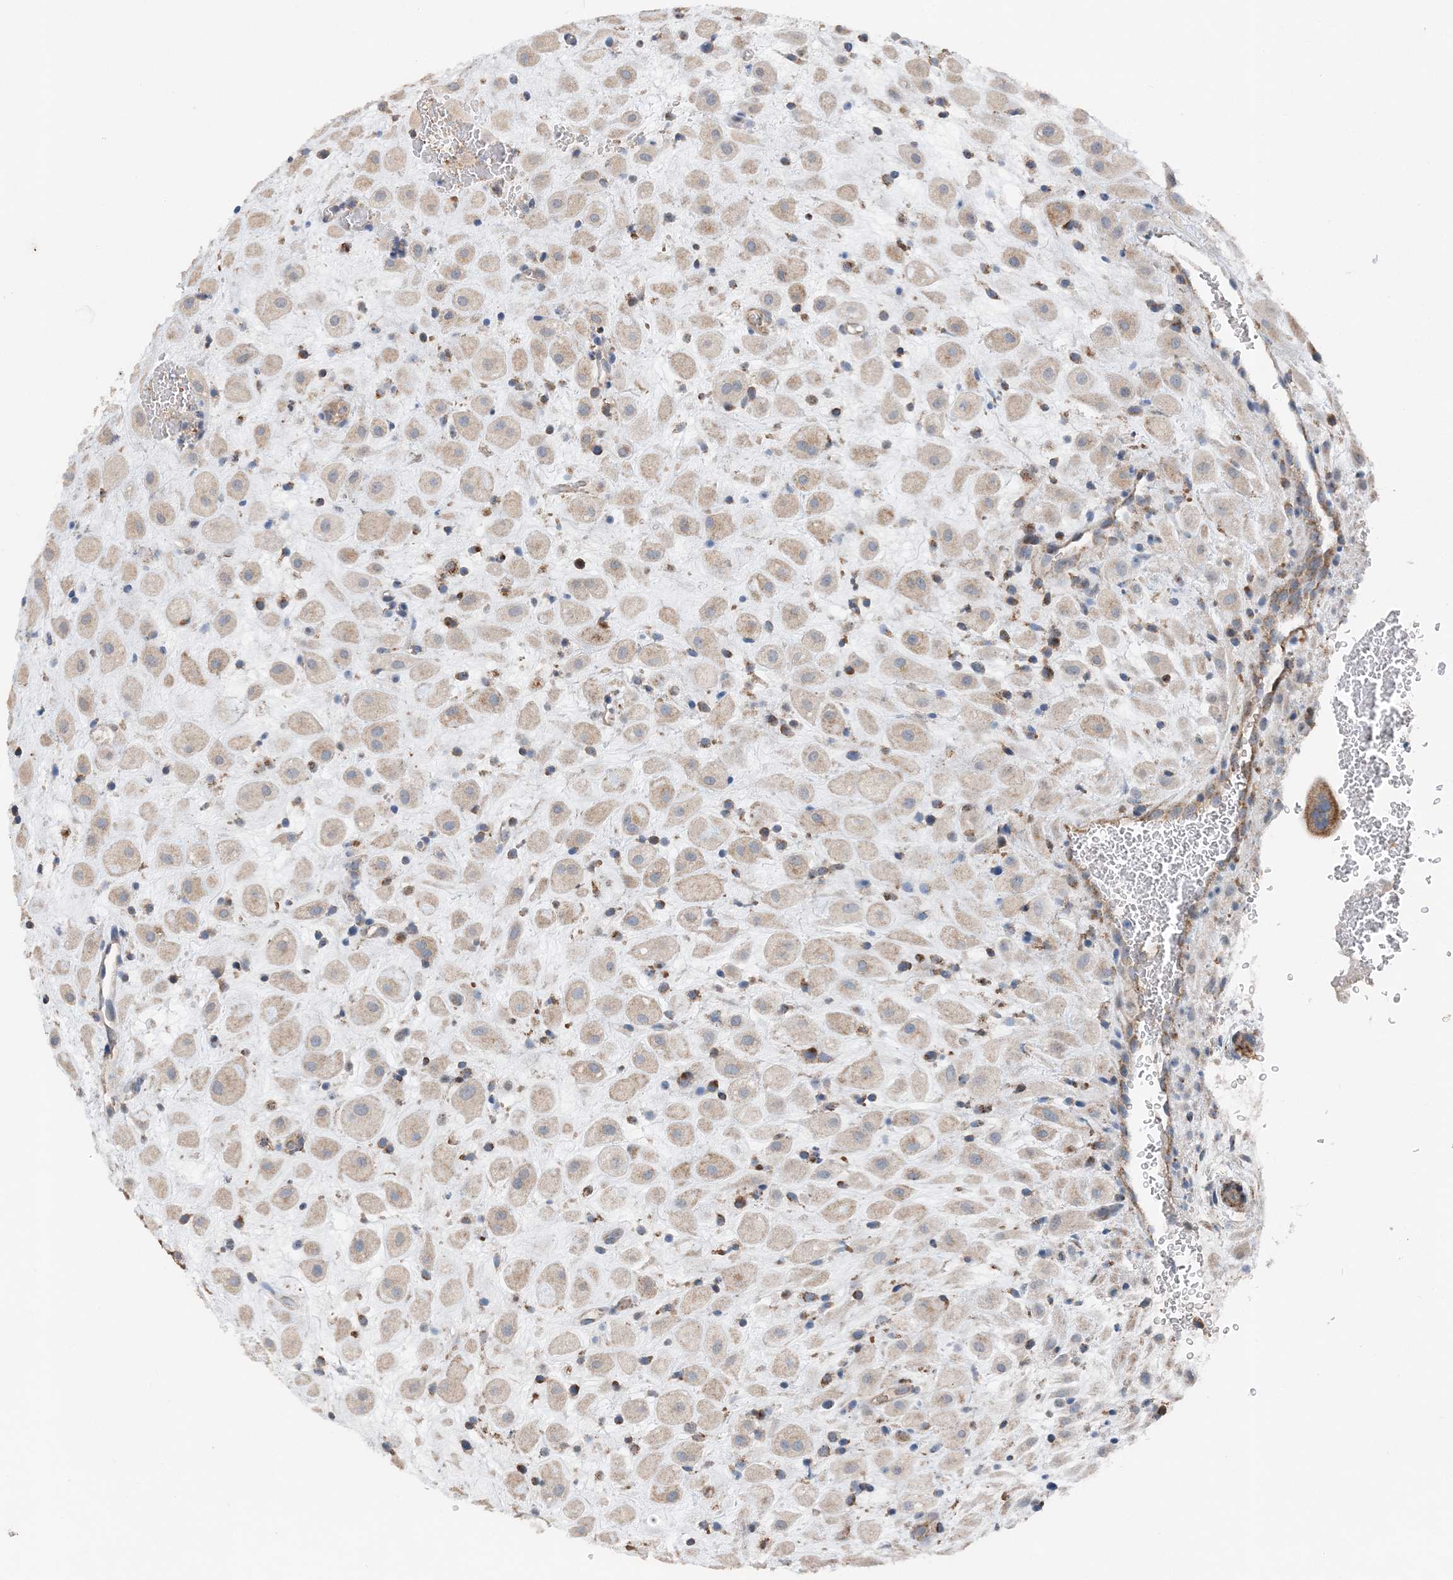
{"staining": {"intensity": "weak", "quantity": ">75%", "location": "cytoplasmic/membranous"}, "tissue": "placenta", "cell_type": "Decidual cells", "image_type": "normal", "snomed": [{"axis": "morphology", "description": "Normal tissue, NOS"}, {"axis": "topography", "description": "Placenta"}], "caption": "An image showing weak cytoplasmic/membranous expression in approximately >75% of decidual cells in benign placenta, as visualized by brown immunohistochemical staining.", "gene": "SPRY2", "patient": {"sex": "female", "age": 35}}